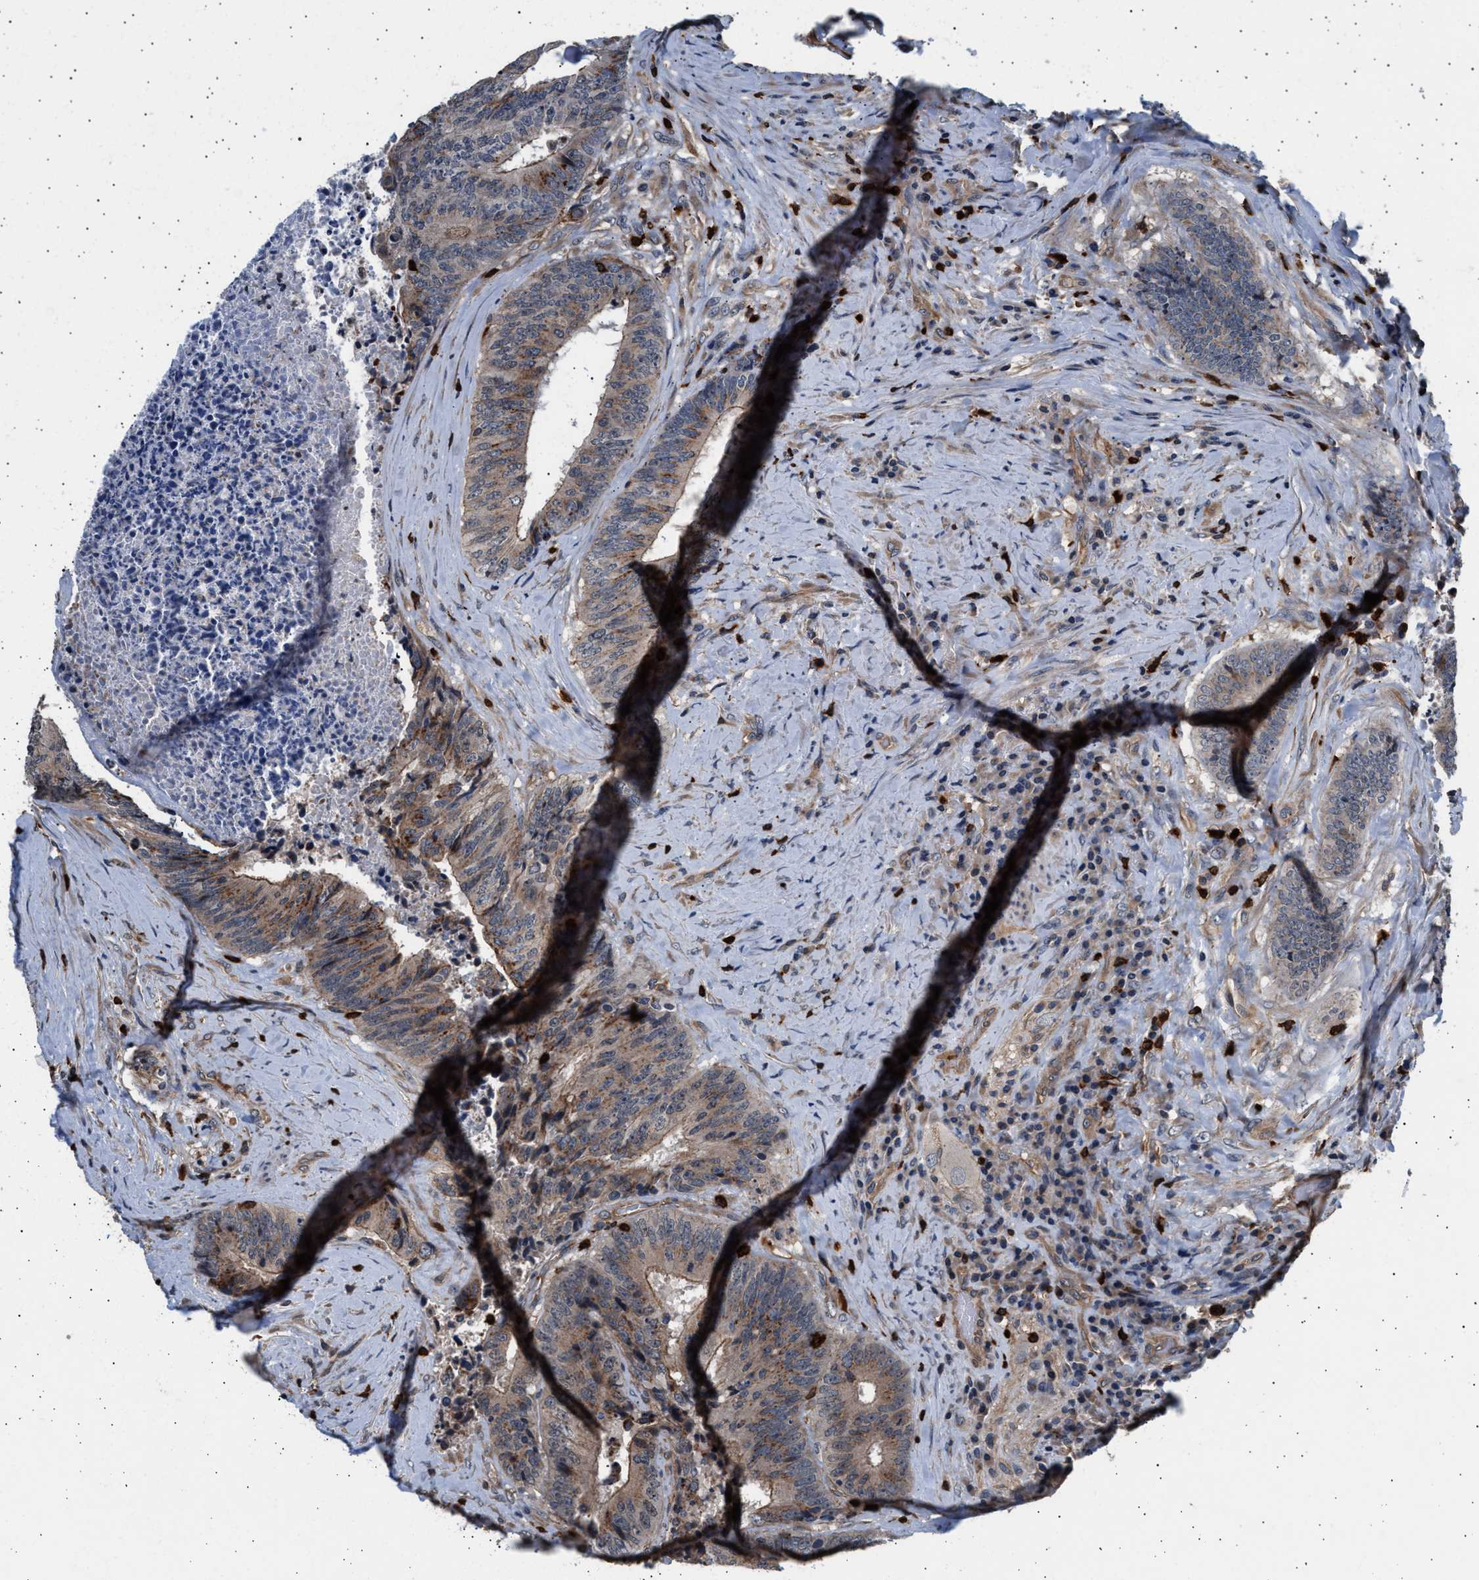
{"staining": {"intensity": "weak", "quantity": ">75%", "location": "cytoplasmic/membranous"}, "tissue": "colorectal cancer", "cell_type": "Tumor cells", "image_type": "cancer", "snomed": [{"axis": "morphology", "description": "Adenocarcinoma, NOS"}, {"axis": "topography", "description": "Rectum"}], "caption": "IHC histopathology image of adenocarcinoma (colorectal) stained for a protein (brown), which exhibits low levels of weak cytoplasmic/membranous positivity in about >75% of tumor cells.", "gene": "GRAP2", "patient": {"sex": "male", "age": 72}}